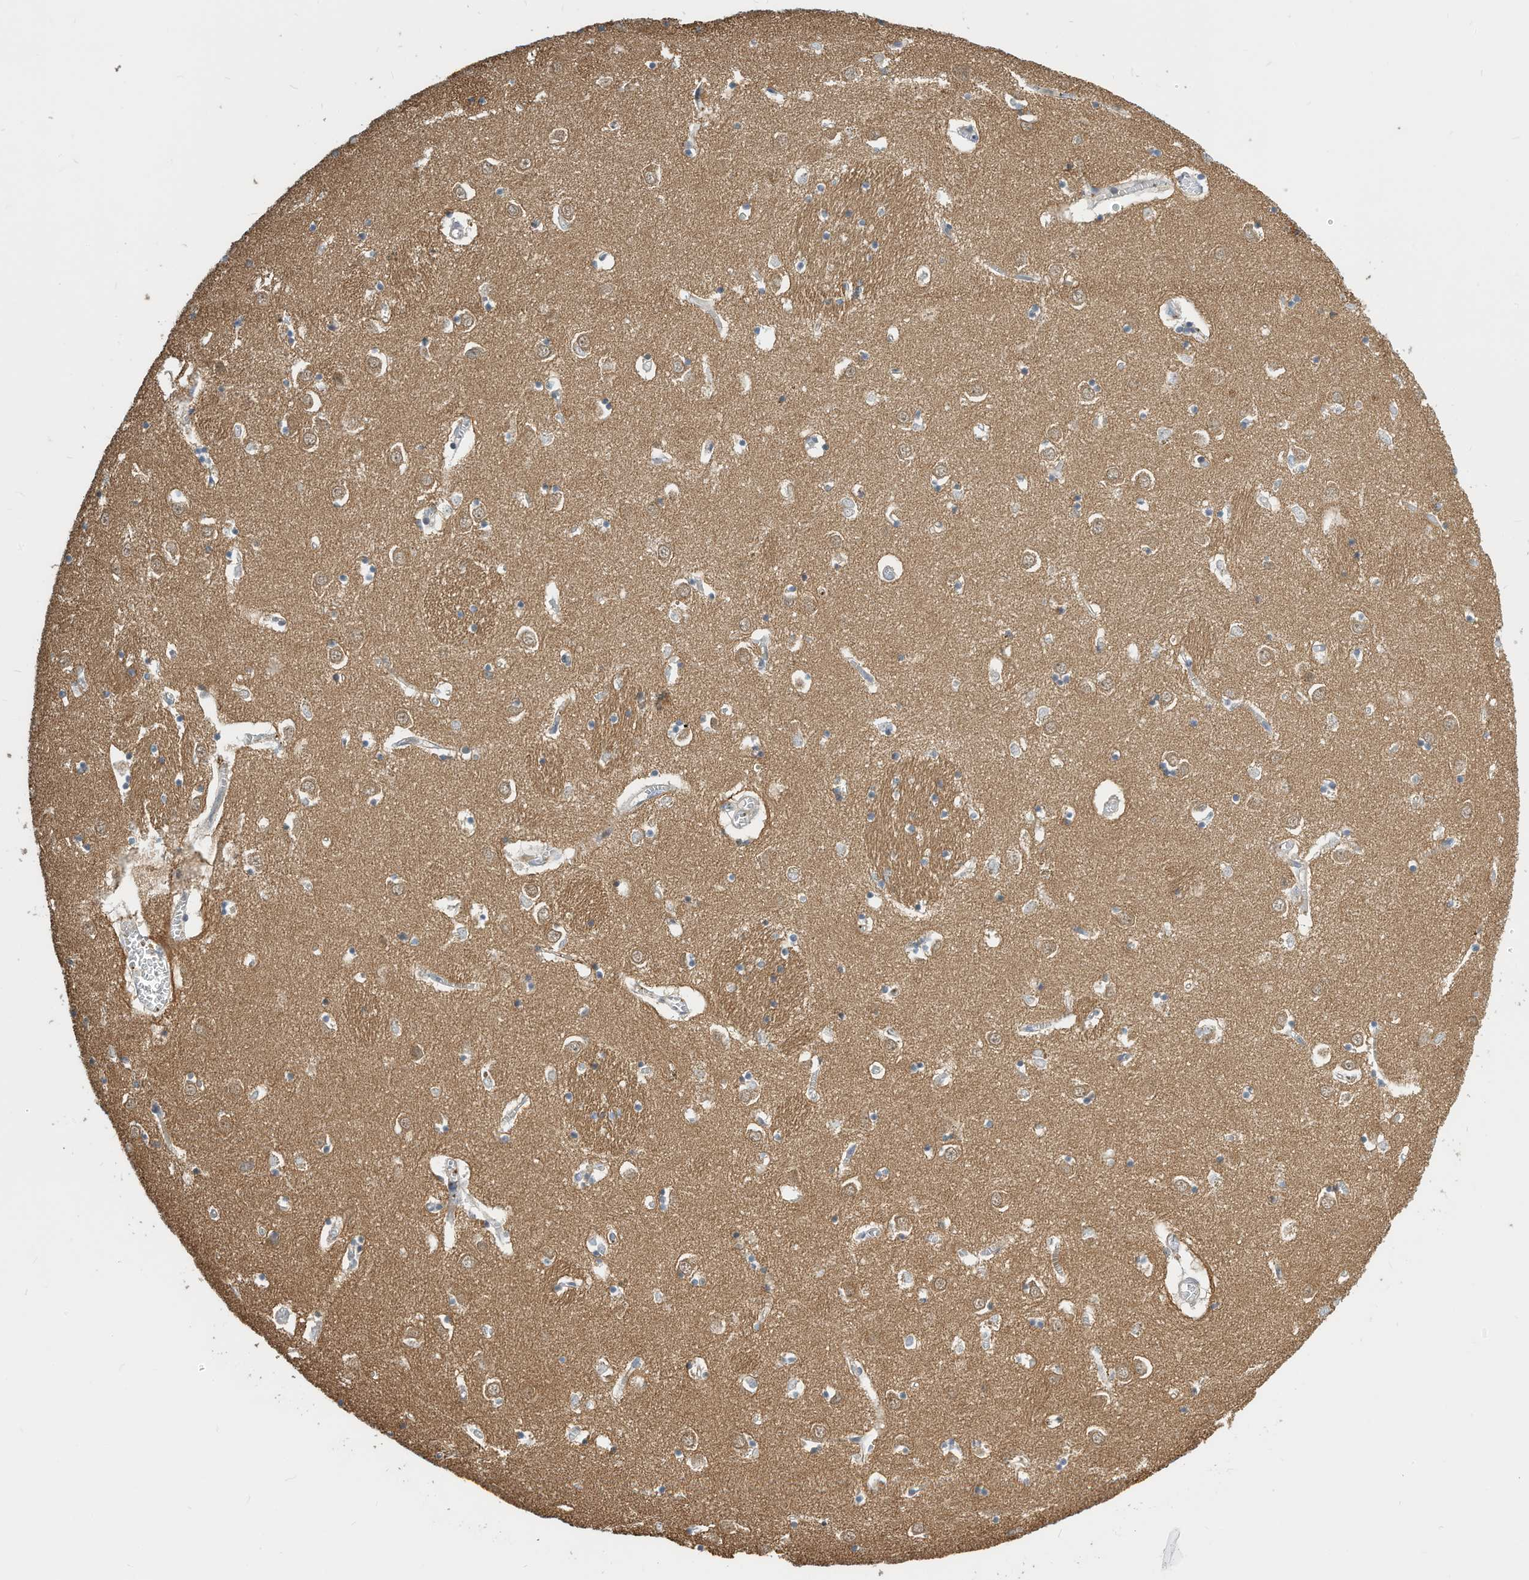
{"staining": {"intensity": "weak", "quantity": "25%-75%", "location": "cytoplasmic/membranous"}, "tissue": "caudate", "cell_type": "Glial cells", "image_type": "normal", "snomed": [{"axis": "morphology", "description": "Normal tissue, NOS"}, {"axis": "topography", "description": "Lateral ventricle wall"}], "caption": "The image displays a brown stain indicating the presence of a protein in the cytoplasmic/membranous of glial cells in caudate. The staining was performed using DAB (3,3'-diaminobenzidine) to visualize the protein expression in brown, while the nuclei were stained in blue with hematoxylin (Magnification: 20x).", "gene": "OFD1", "patient": {"sex": "male", "age": 70}}